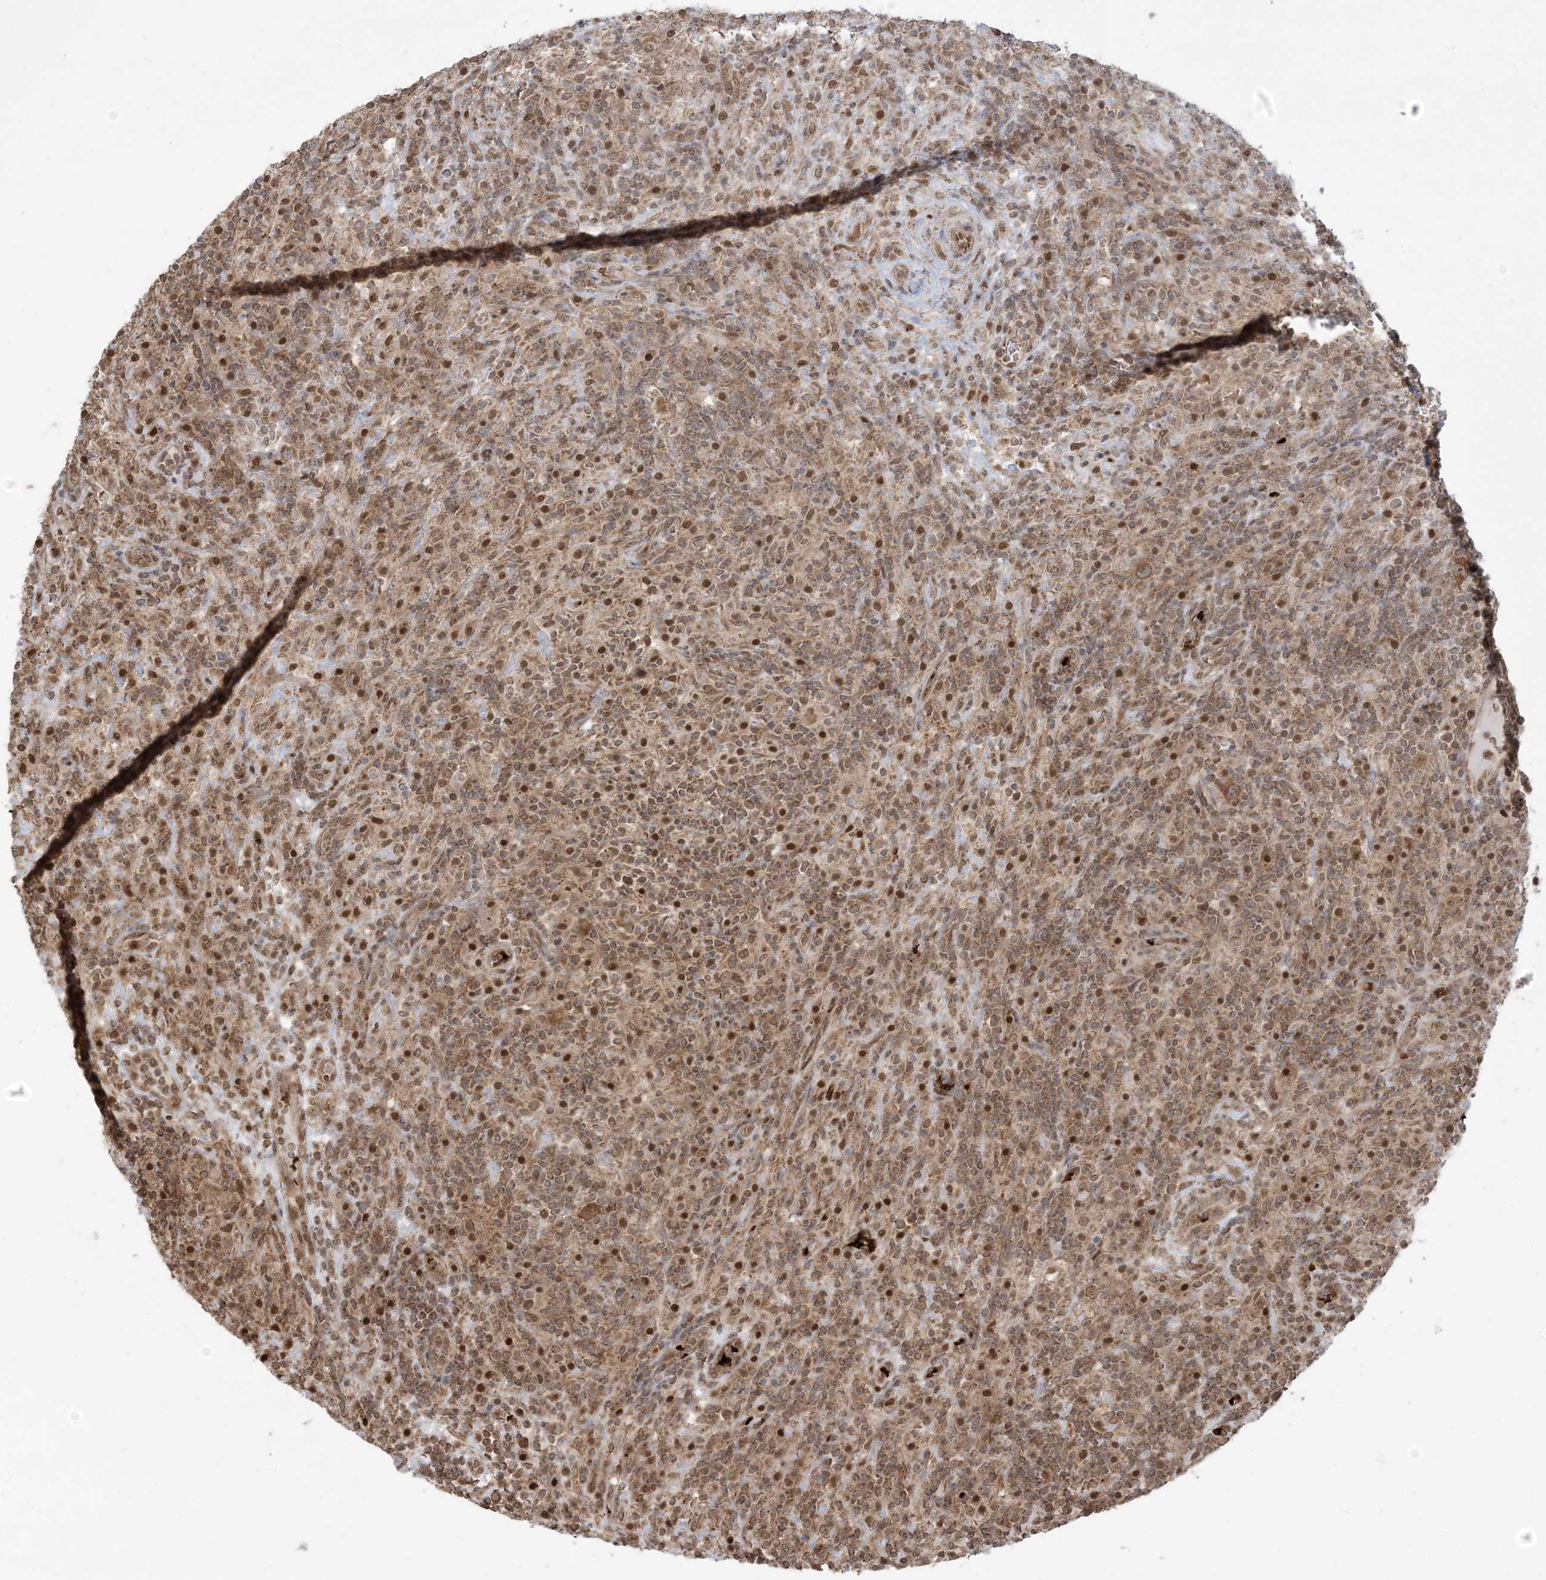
{"staining": {"intensity": "moderate", "quantity": ">75%", "location": "cytoplasmic/membranous"}, "tissue": "lymphoma", "cell_type": "Tumor cells", "image_type": "cancer", "snomed": [{"axis": "morphology", "description": "Hodgkin's disease, NOS"}, {"axis": "topography", "description": "Lymph node"}], "caption": "Tumor cells exhibit medium levels of moderate cytoplasmic/membranous positivity in approximately >75% of cells in Hodgkin's disease. Ihc stains the protein in brown and the nuclei are stained blue.", "gene": "ABCF3", "patient": {"sex": "male", "age": 70}}